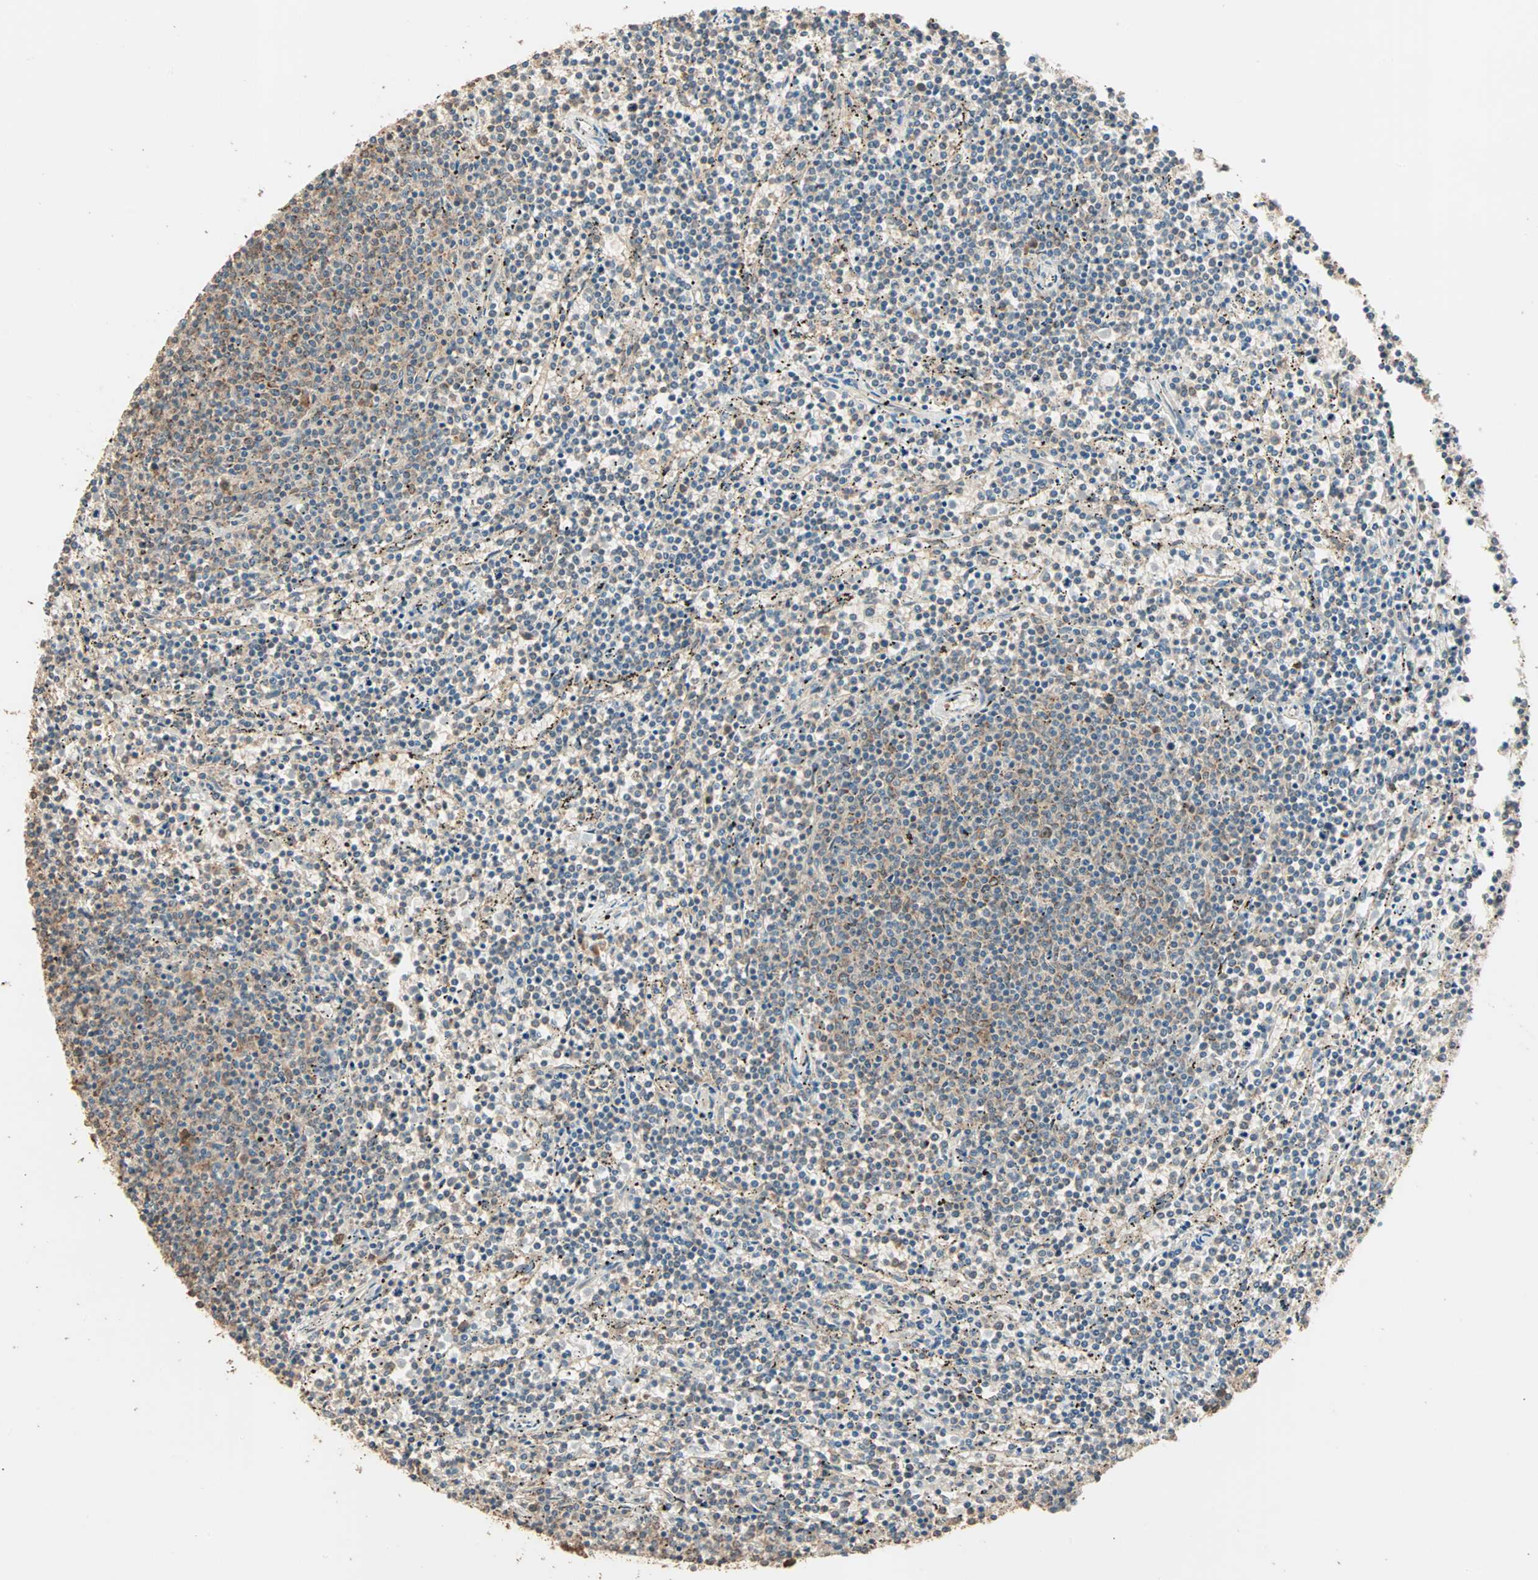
{"staining": {"intensity": "weak", "quantity": "25%-75%", "location": "cytoplasmic/membranous"}, "tissue": "lymphoma", "cell_type": "Tumor cells", "image_type": "cancer", "snomed": [{"axis": "morphology", "description": "Malignant lymphoma, non-Hodgkin's type, Low grade"}, {"axis": "topography", "description": "Spleen"}], "caption": "This is an image of IHC staining of malignant lymphoma, non-Hodgkin's type (low-grade), which shows weak staining in the cytoplasmic/membranous of tumor cells.", "gene": "EIF4G2", "patient": {"sex": "female", "age": 50}}